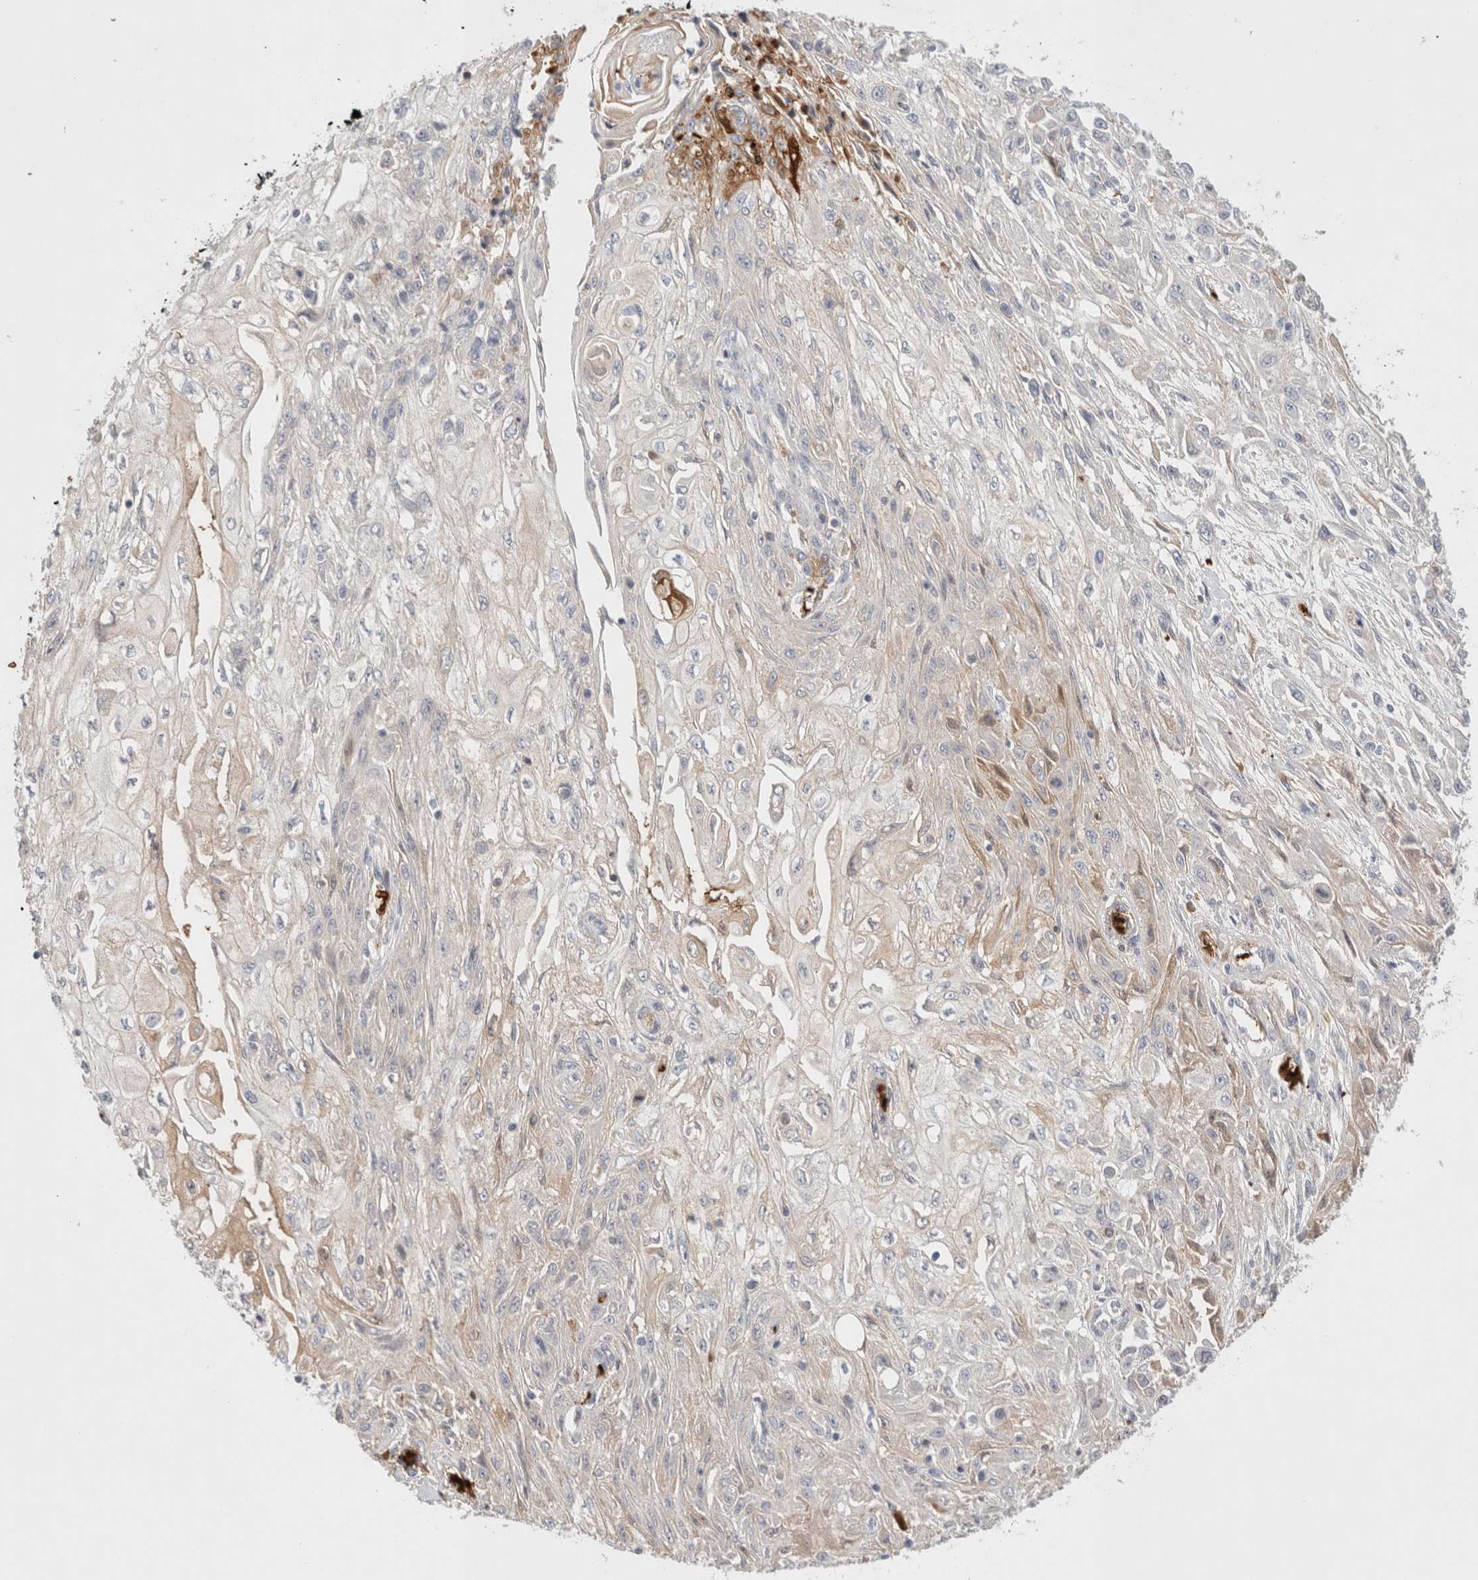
{"staining": {"intensity": "weak", "quantity": "<25%", "location": "cytoplasmic/membranous"}, "tissue": "skin cancer", "cell_type": "Tumor cells", "image_type": "cancer", "snomed": [{"axis": "morphology", "description": "Squamous cell carcinoma, NOS"}, {"axis": "morphology", "description": "Squamous cell carcinoma, metastatic, NOS"}, {"axis": "topography", "description": "Skin"}, {"axis": "topography", "description": "Lymph node"}], "caption": "Immunohistochemistry (IHC) histopathology image of skin cancer stained for a protein (brown), which displays no positivity in tumor cells.", "gene": "MST1", "patient": {"sex": "male", "age": 75}}